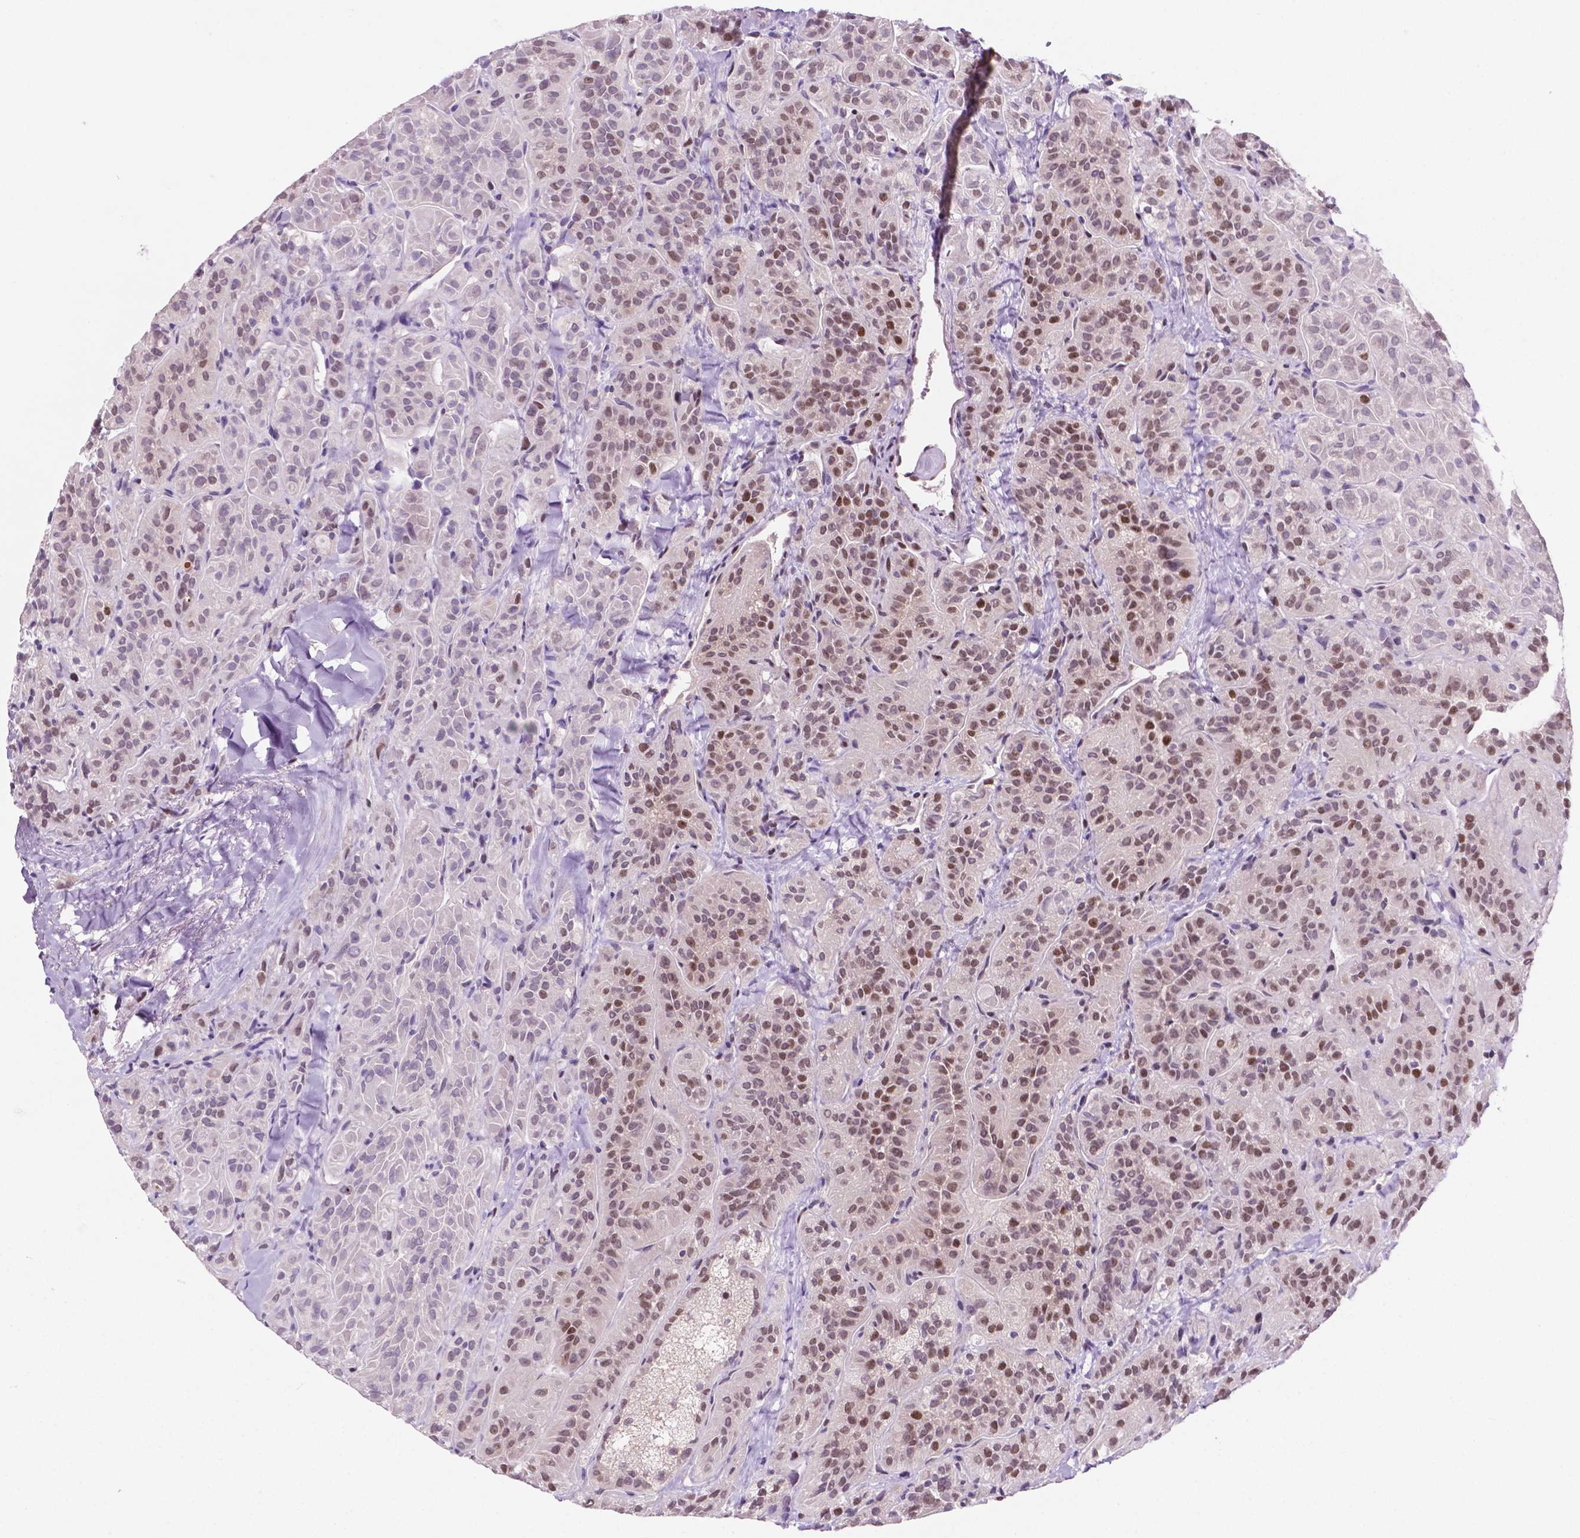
{"staining": {"intensity": "moderate", "quantity": "25%-75%", "location": "nuclear"}, "tissue": "thyroid cancer", "cell_type": "Tumor cells", "image_type": "cancer", "snomed": [{"axis": "morphology", "description": "Papillary adenocarcinoma, NOS"}, {"axis": "topography", "description": "Thyroid gland"}], "caption": "Immunohistochemistry image of neoplastic tissue: human thyroid cancer (papillary adenocarcinoma) stained using IHC reveals medium levels of moderate protein expression localized specifically in the nuclear of tumor cells, appearing as a nuclear brown color.", "gene": "PER2", "patient": {"sex": "female", "age": 45}}